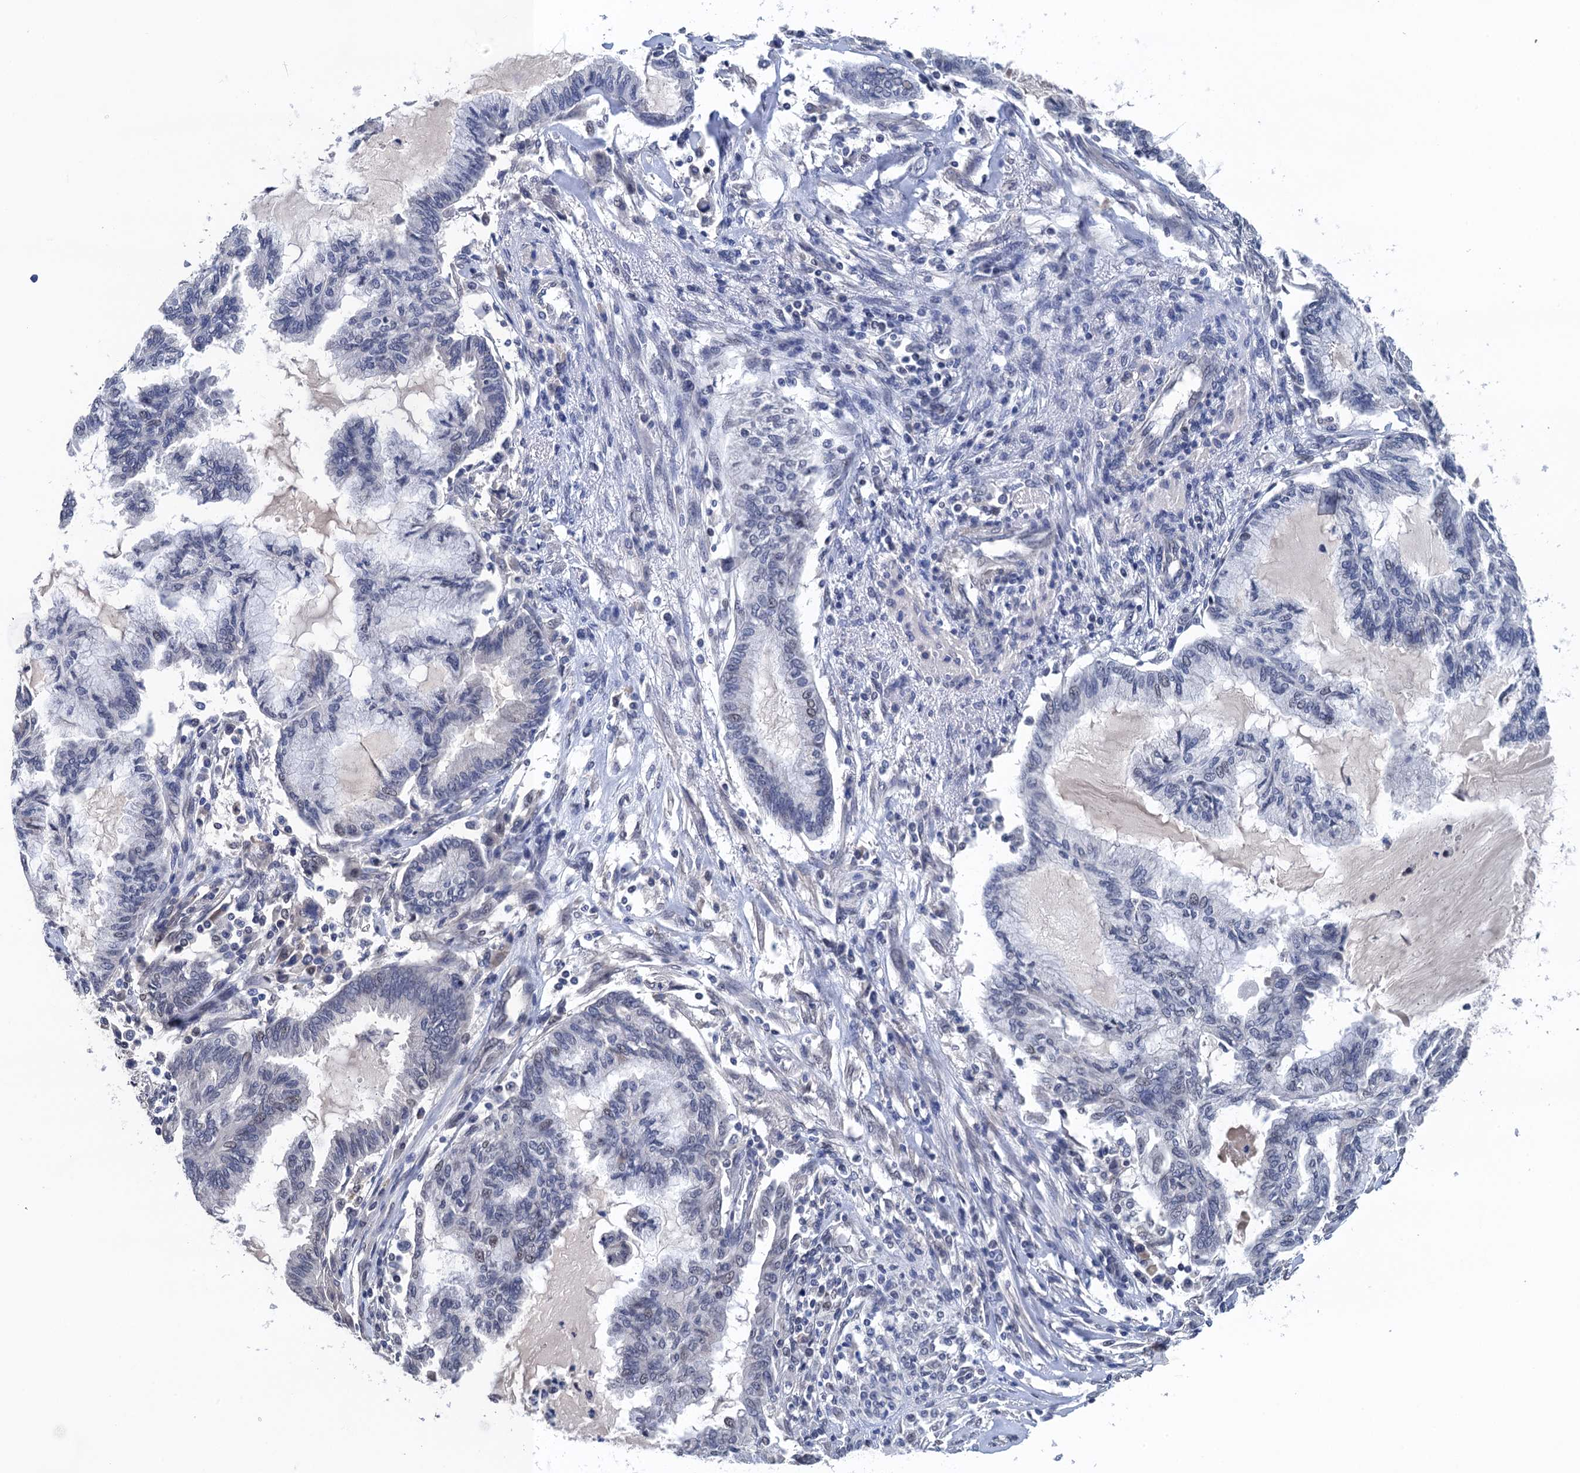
{"staining": {"intensity": "negative", "quantity": "none", "location": "none"}, "tissue": "endometrial cancer", "cell_type": "Tumor cells", "image_type": "cancer", "snomed": [{"axis": "morphology", "description": "Adenocarcinoma, NOS"}, {"axis": "topography", "description": "Endometrium"}], "caption": "IHC histopathology image of neoplastic tissue: adenocarcinoma (endometrial) stained with DAB (3,3'-diaminobenzidine) exhibits no significant protein staining in tumor cells.", "gene": "ART5", "patient": {"sex": "female", "age": 86}}